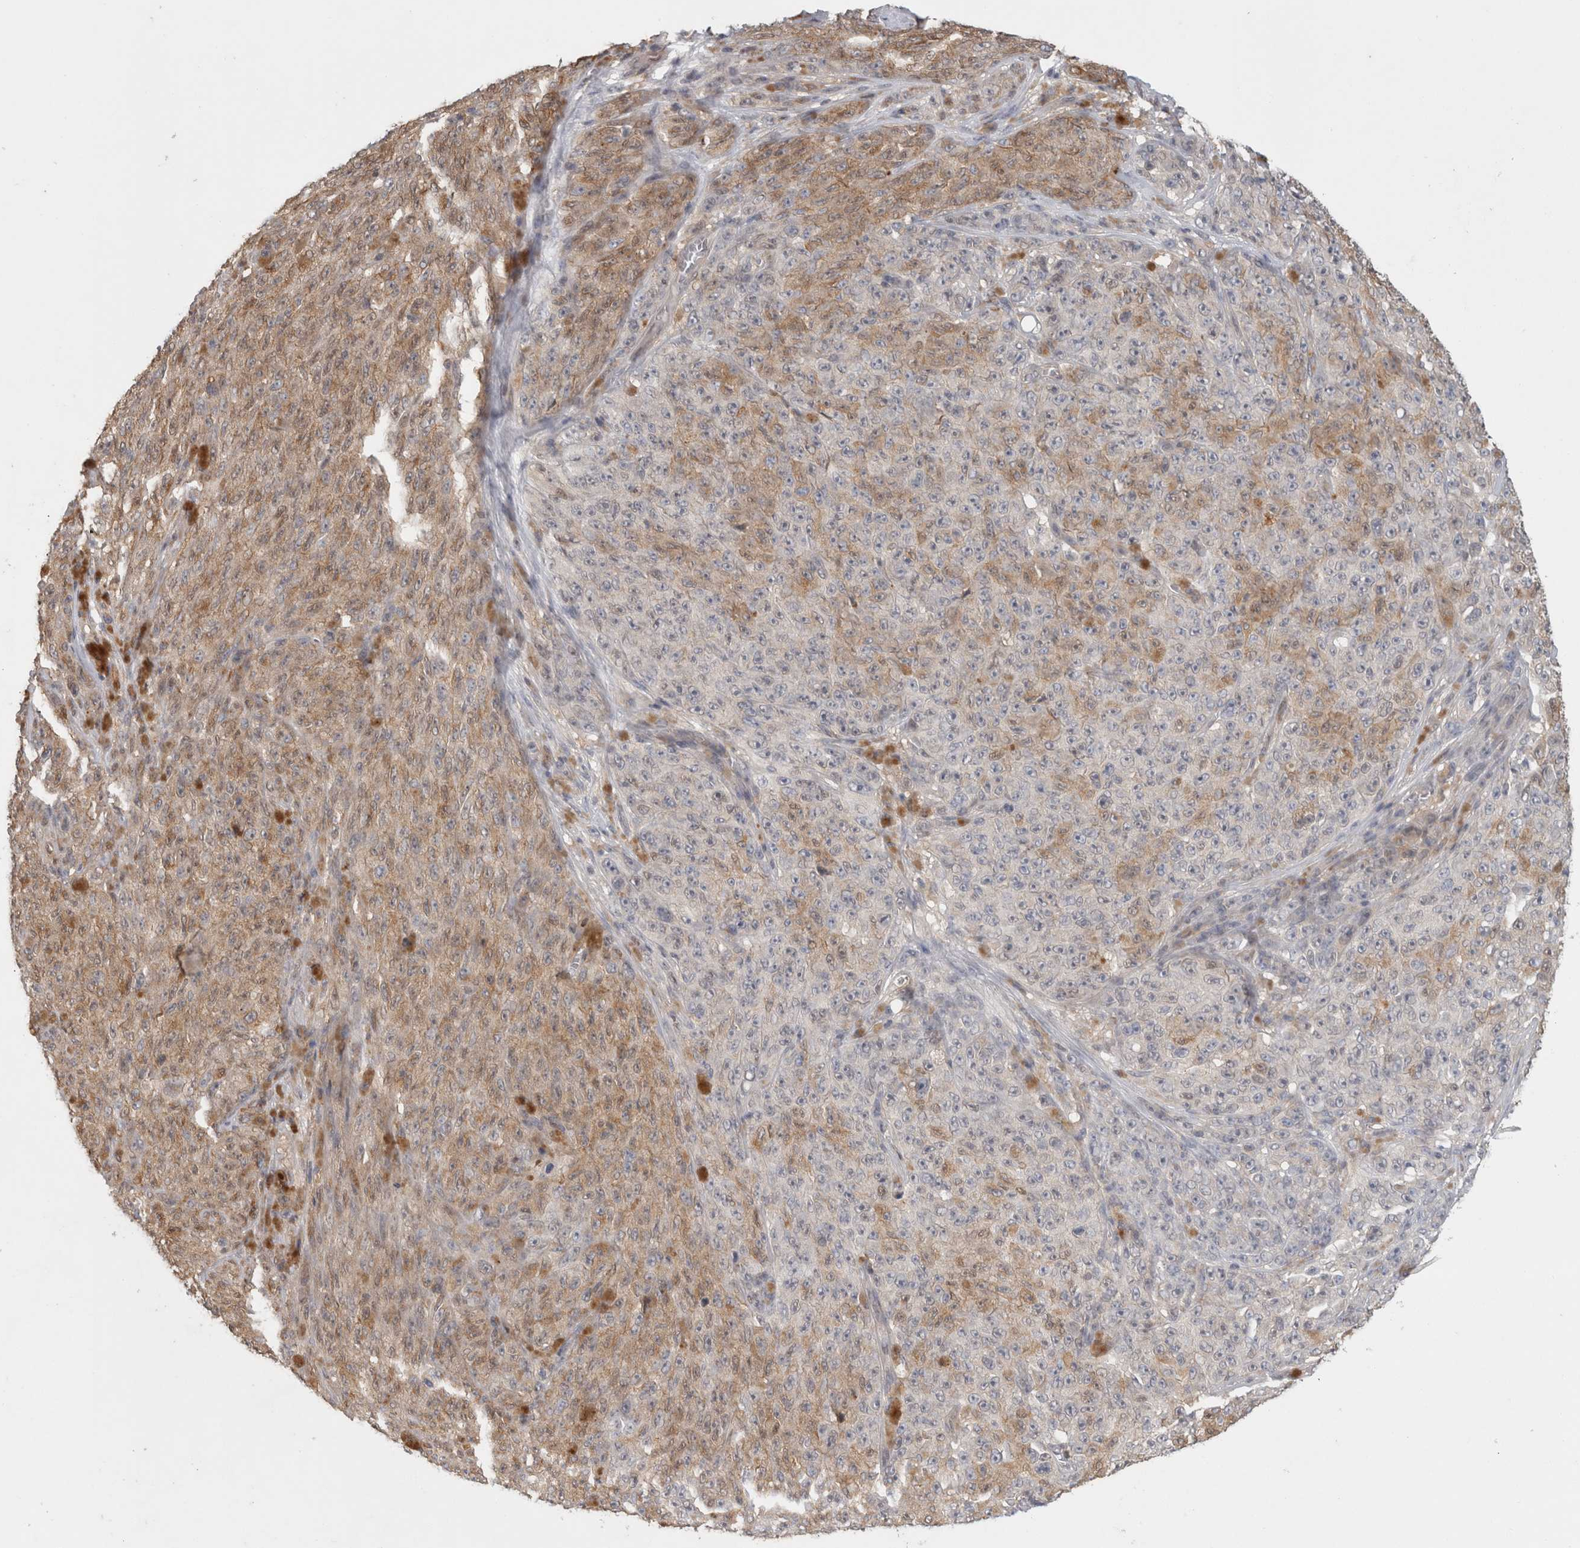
{"staining": {"intensity": "moderate", "quantity": "25%-75%", "location": "cytoplasmic/membranous"}, "tissue": "melanoma", "cell_type": "Tumor cells", "image_type": "cancer", "snomed": [{"axis": "morphology", "description": "Malignant melanoma, NOS"}, {"axis": "topography", "description": "Skin"}], "caption": "Approximately 25%-75% of tumor cells in human malignant melanoma exhibit moderate cytoplasmic/membranous protein staining as visualized by brown immunohistochemical staining.", "gene": "PIGP", "patient": {"sex": "female", "age": 82}}